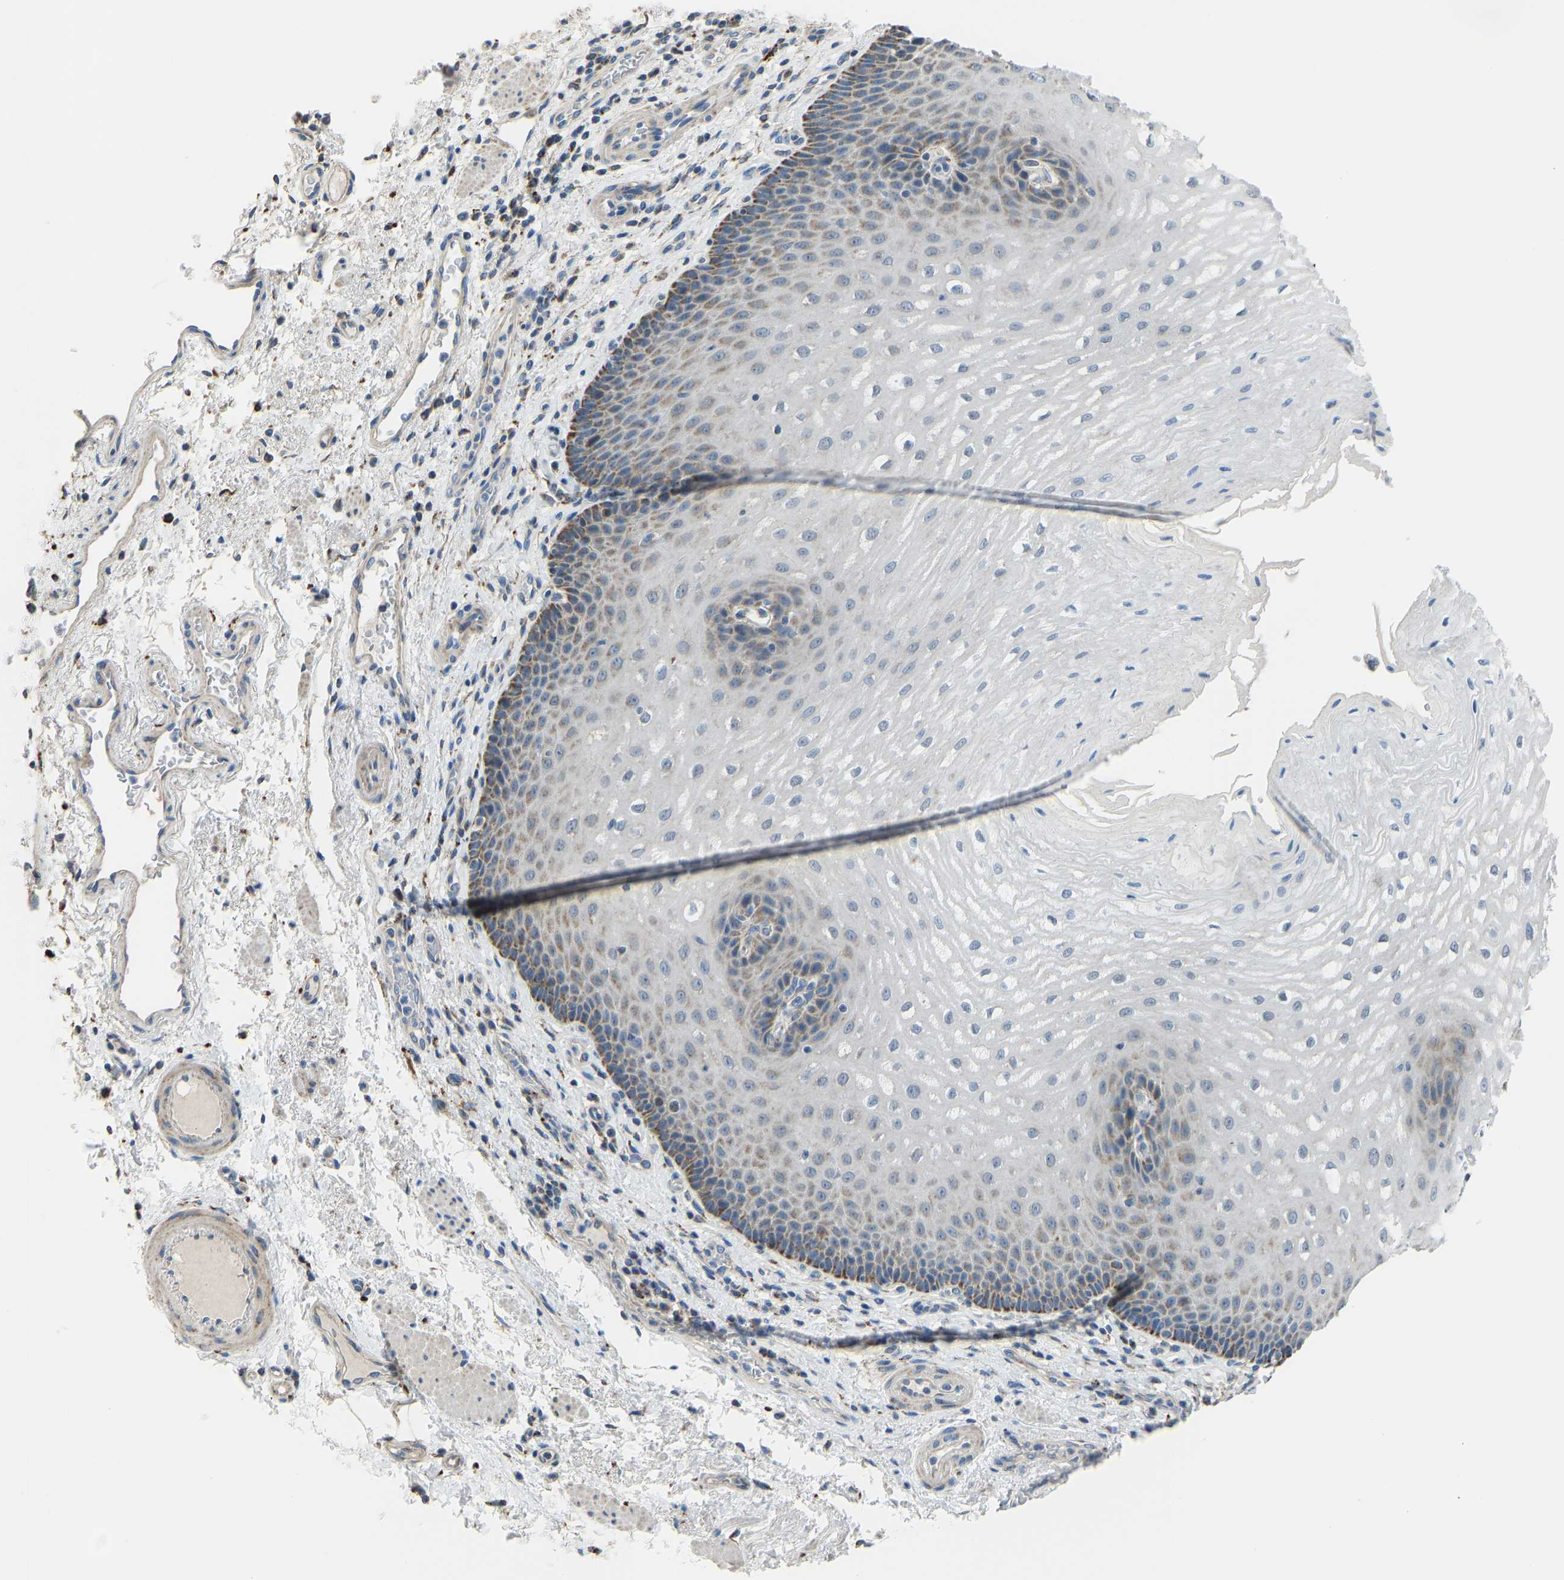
{"staining": {"intensity": "moderate", "quantity": "<25%", "location": "cytoplasmic/membranous"}, "tissue": "esophagus", "cell_type": "Squamous epithelial cells", "image_type": "normal", "snomed": [{"axis": "morphology", "description": "Normal tissue, NOS"}, {"axis": "topography", "description": "Esophagus"}], "caption": "Immunohistochemistry of unremarkable esophagus exhibits low levels of moderate cytoplasmic/membranous staining in approximately <25% of squamous epithelial cells. (Stains: DAB (3,3'-diaminobenzidine) in brown, nuclei in blue, Microscopy: brightfield microscopy at high magnification).", "gene": "SMIM20", "patient": {"sex": "male", "age": 54}}